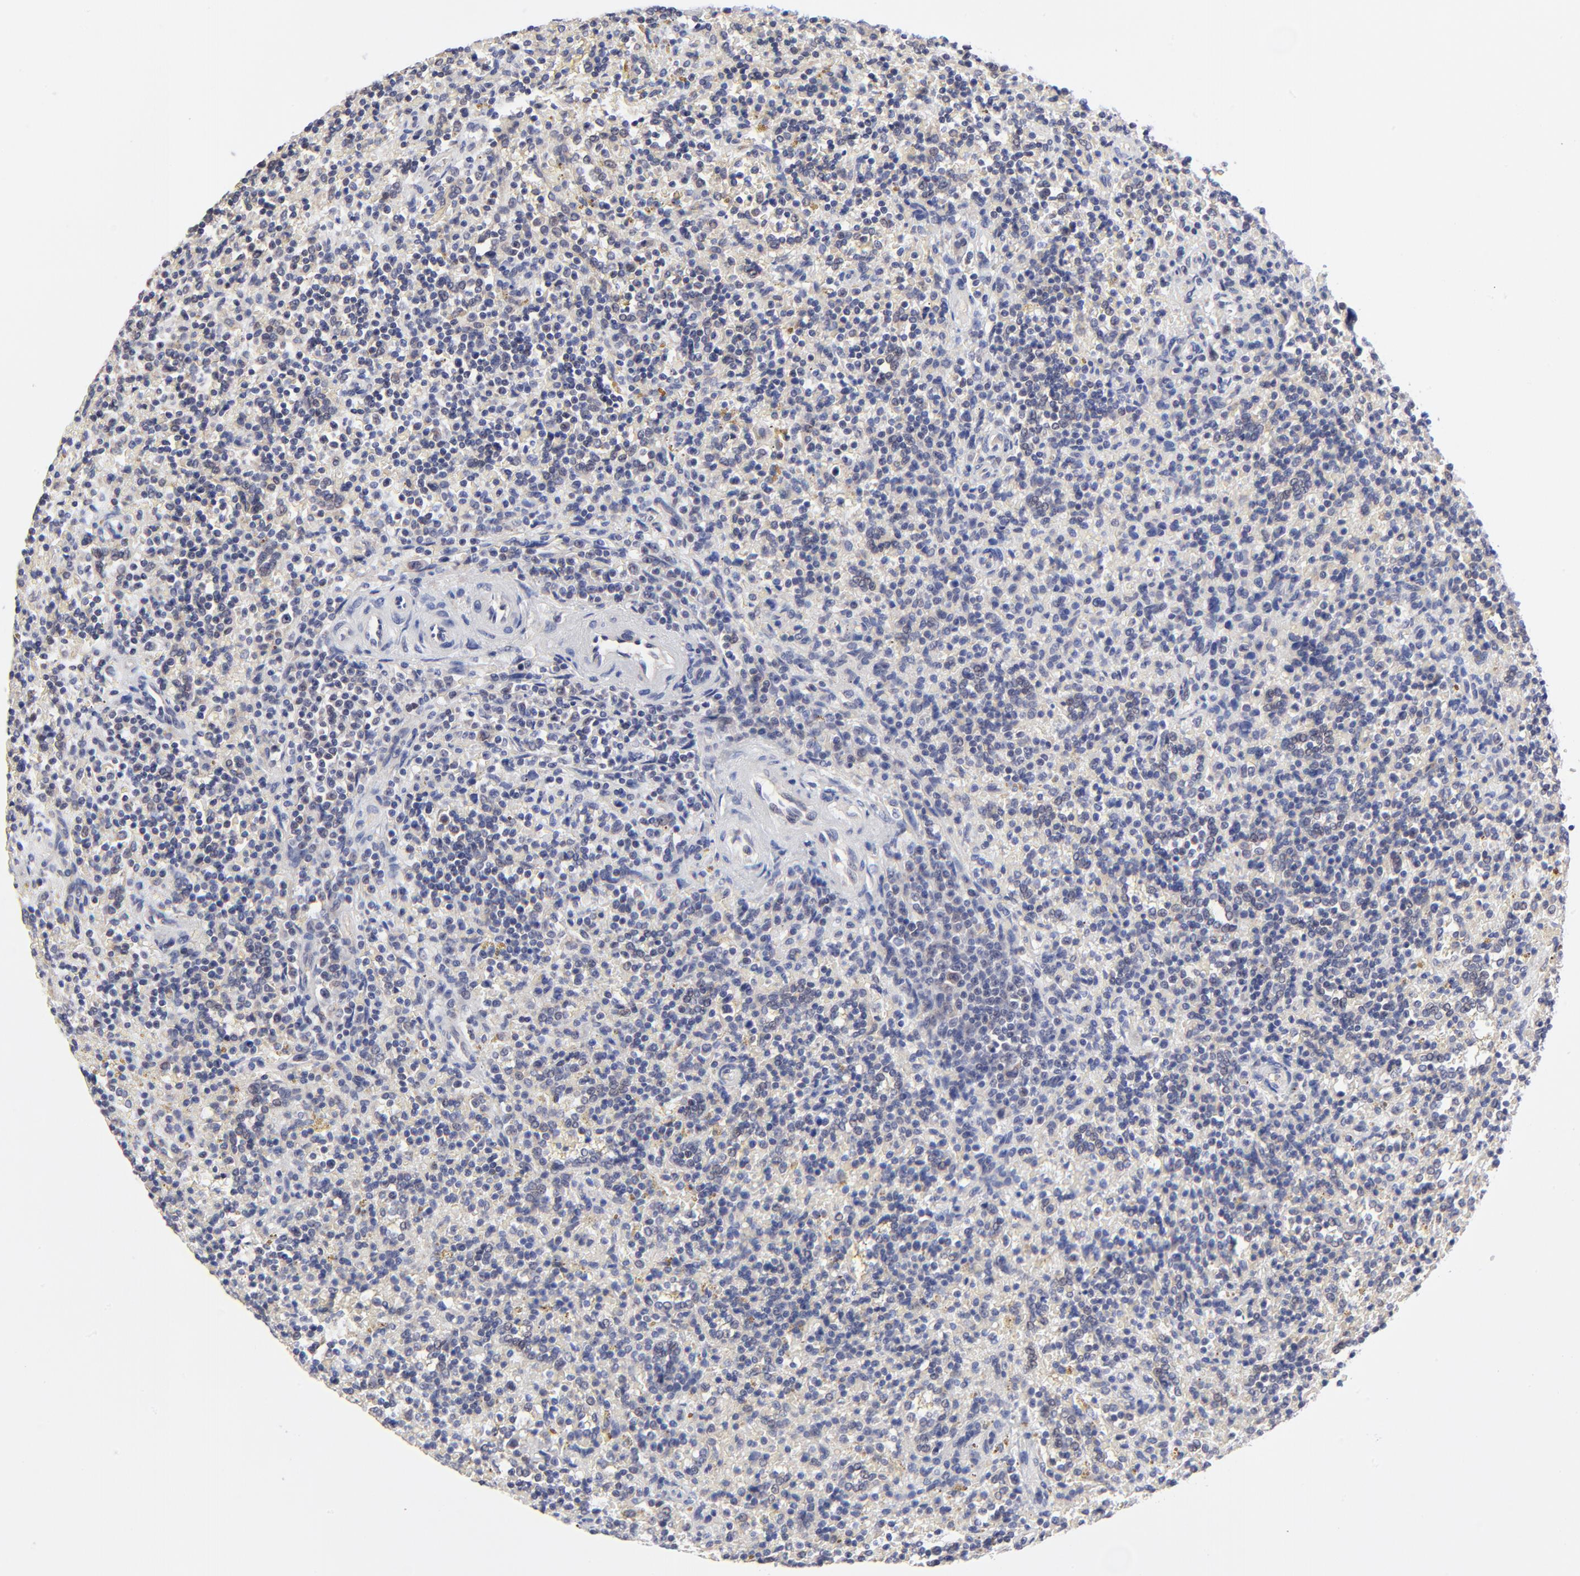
{"staining": {"intensity": "weak", "quantity": "<25%", "location": "cytoplasmic/membranous"}, "tissue": "lymphoma", "cell_type": "Tumor cells", "image_type": "cancer", "snomed": [{"axis": "morphology", "description": "Malignant lymphoma, non-Hodgkin's type, Low grade"}, {"axis": "topography", "description": "Spleen"}], "caption": "The immunohistochemistry histopathology image has no significant expression in tumor cells of malignant lymphoma, non-Hodgkin's type (low-grade) tissue.", "gene": "FBXO8", "patient": {"sex": "male", "age": 67}}